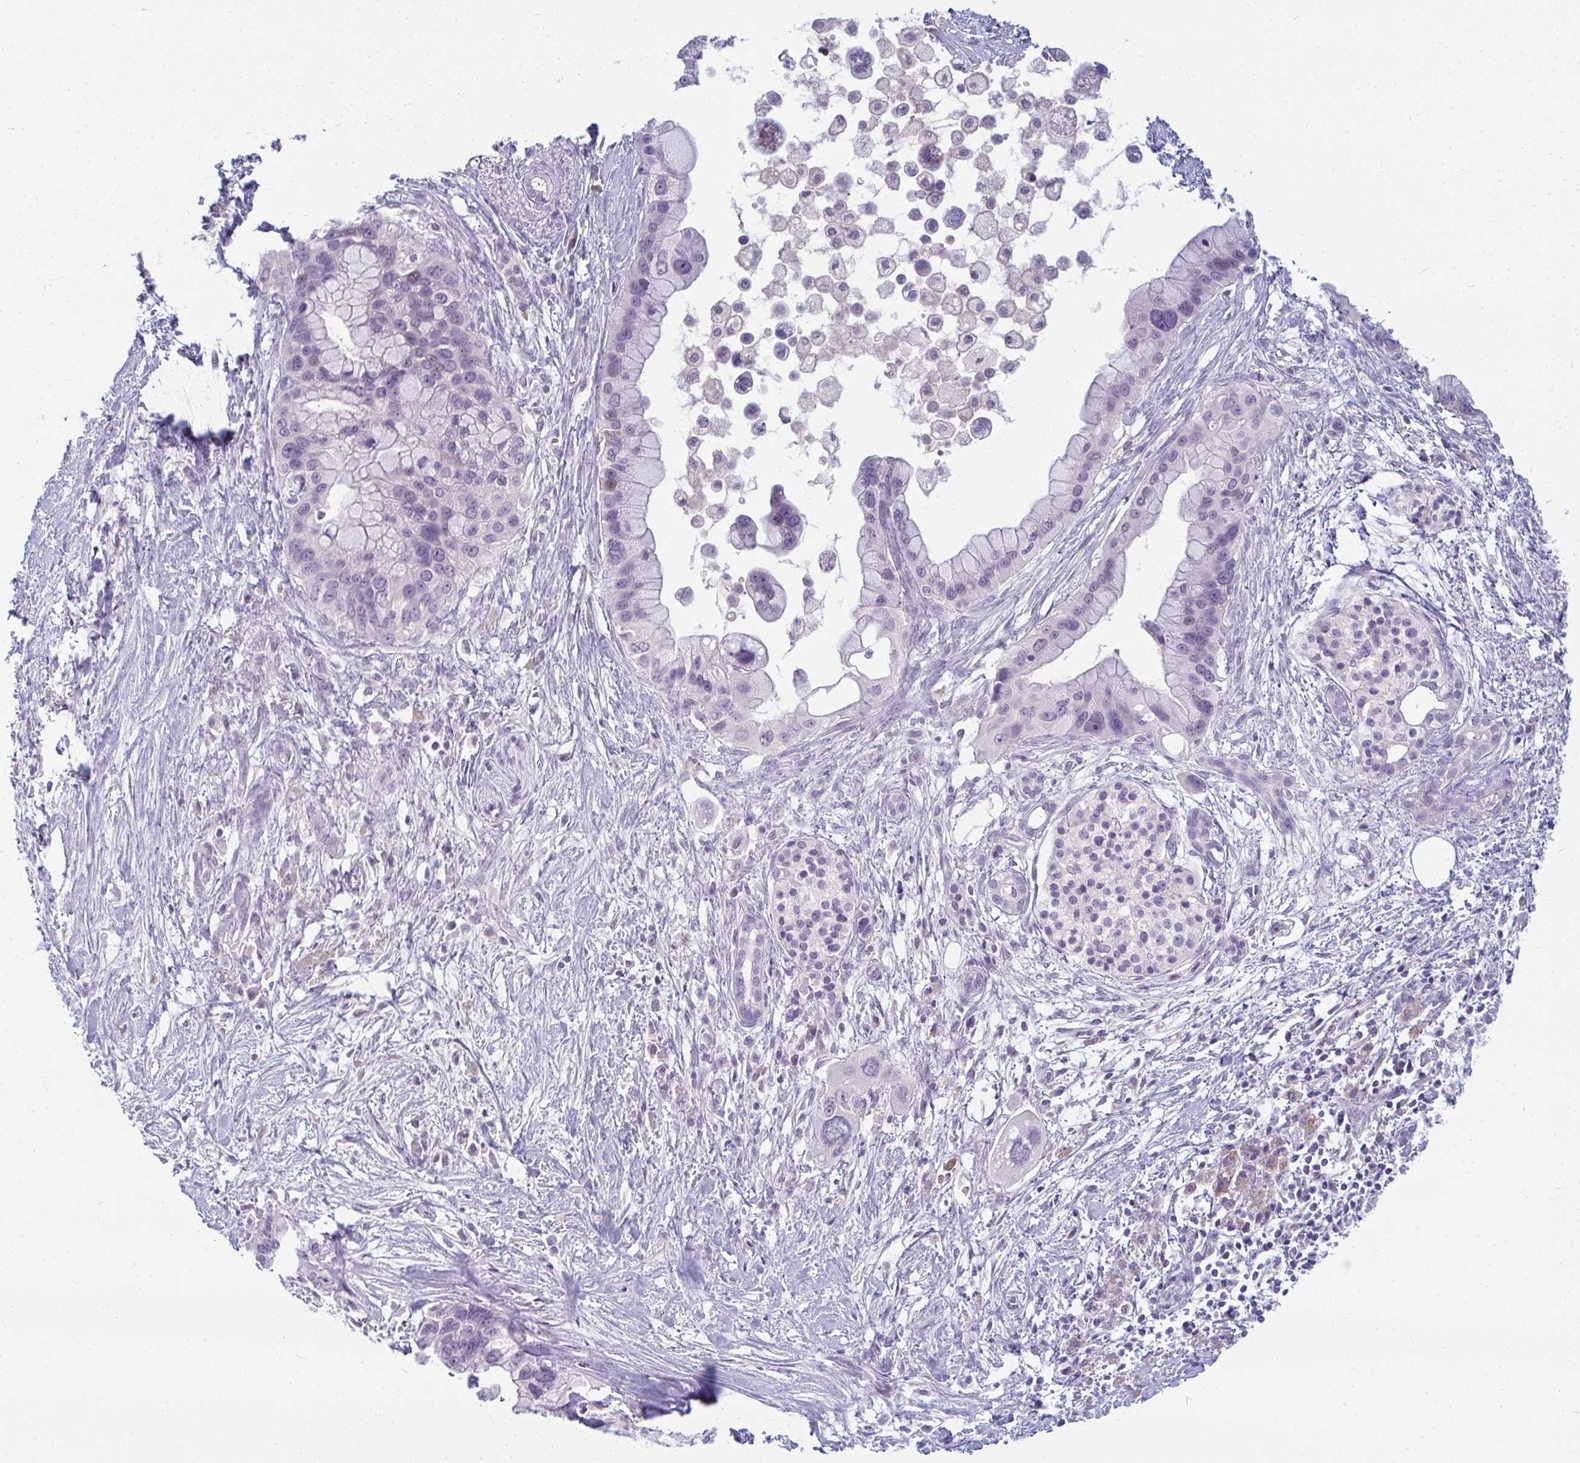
{"staining": {"intensity": "negative", "quantity": "none", "location": "none"}, "tissue": "pancreatic cancer", "cell_type": "Tumor cells", "image_type": "cancer", "snomed": [{"axis": "morphology", "description": "Adenocarcinoma, NOS"}, {"axis": "topography", "description": "Pancreas"}], "caption": "Protein analysis of pancreatic cancer (adenocarcinoma) displays no significant staining in tumor cells.", "gene": "PPFIA4", "patient": {"sex": "female", "age": 83}}